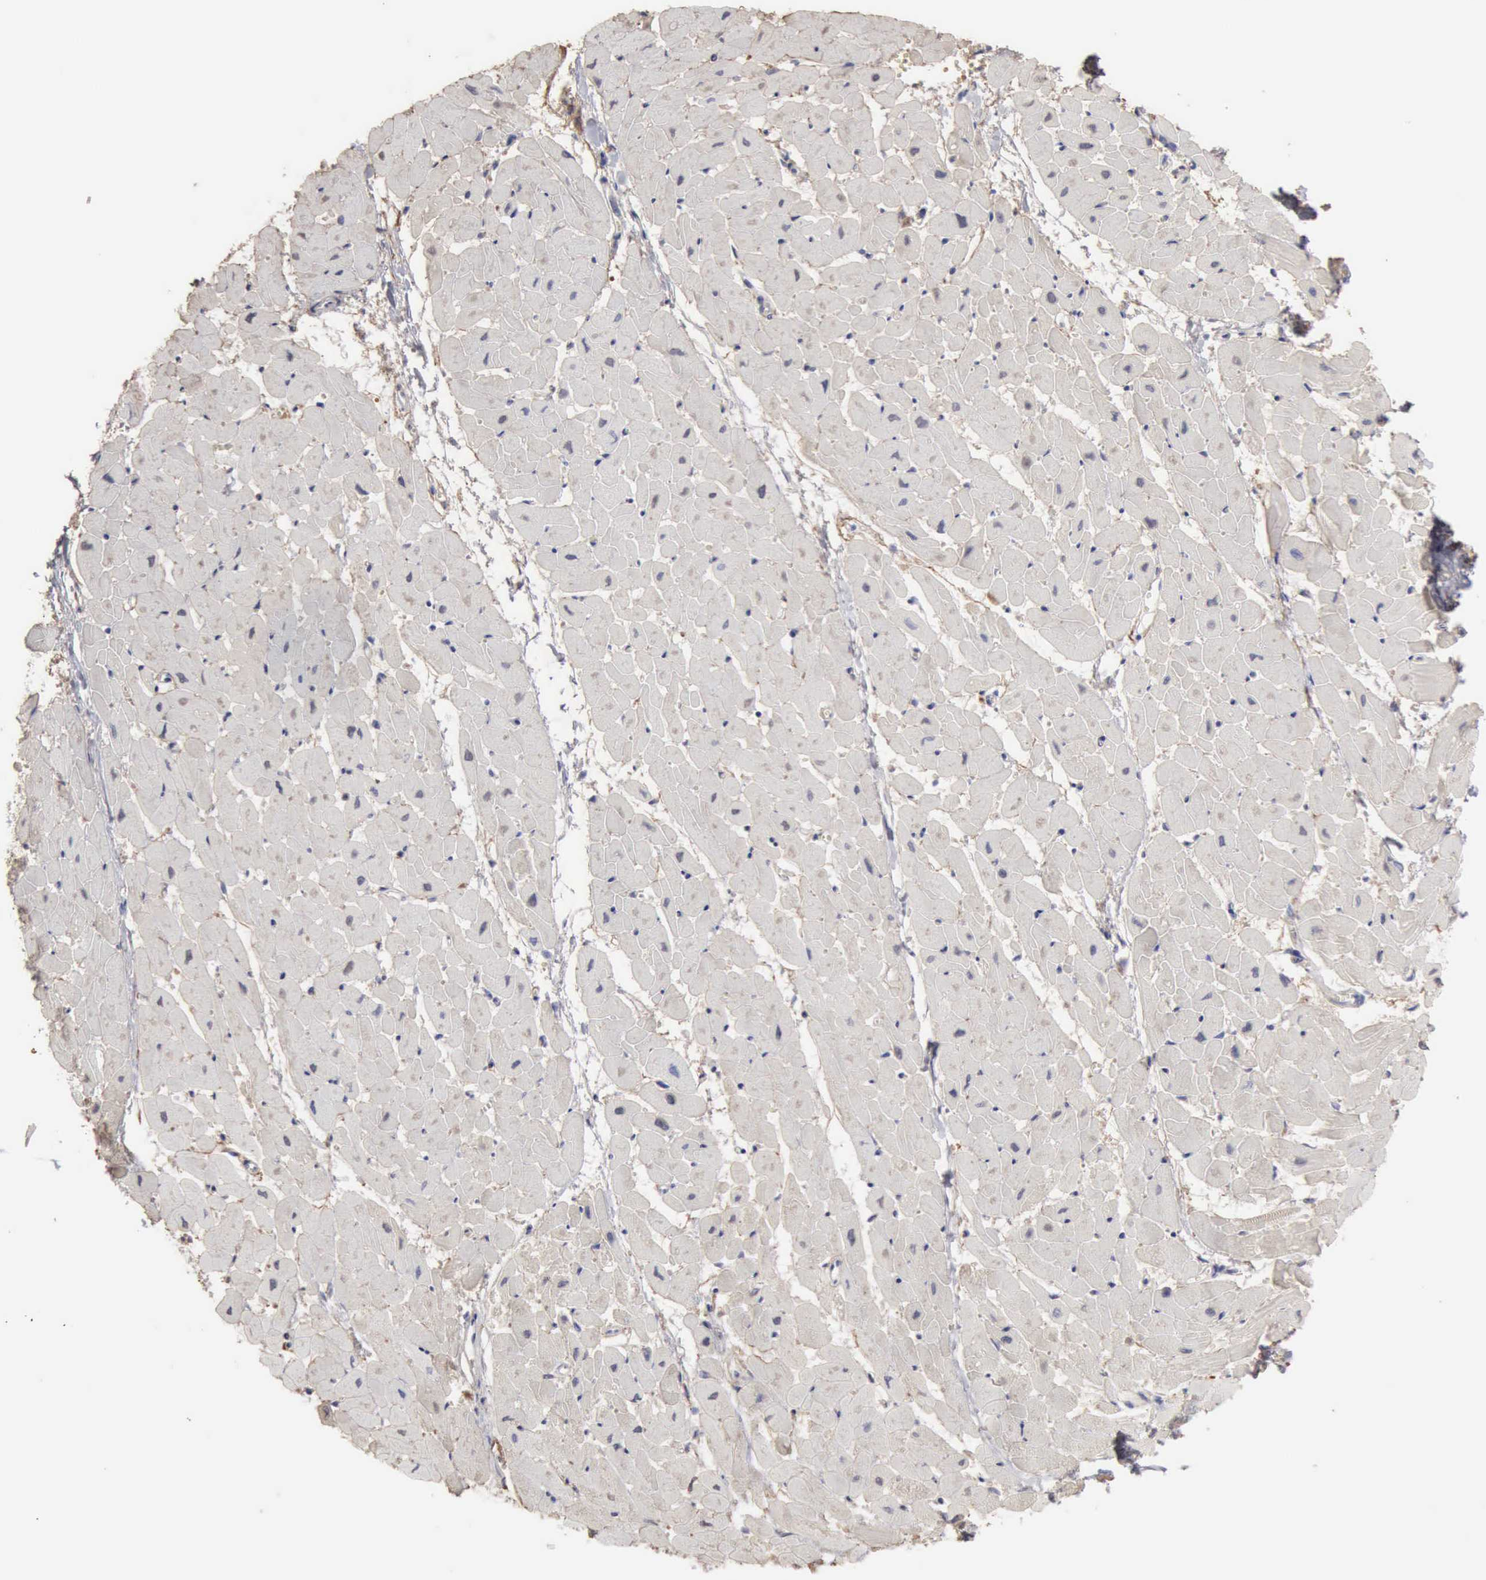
{"staining": {"intensity": "negative", "quantity": "none", "location": "none"}, "tissue": "heart muscle", "cell_type": "Cardiomyocytes", "image_type": "normal", "snomed": [{"axis": "morphology", "description": "Normal tissue, NOS"}, {"axis": "topography", "description": "Heart"}], "caption": "This is an IHC micrograph of normal heart muscle. There is no expression in cardiomyocytes.", "gene": "SERPINA1", "patient": {"sex": "female", "age": 19}}